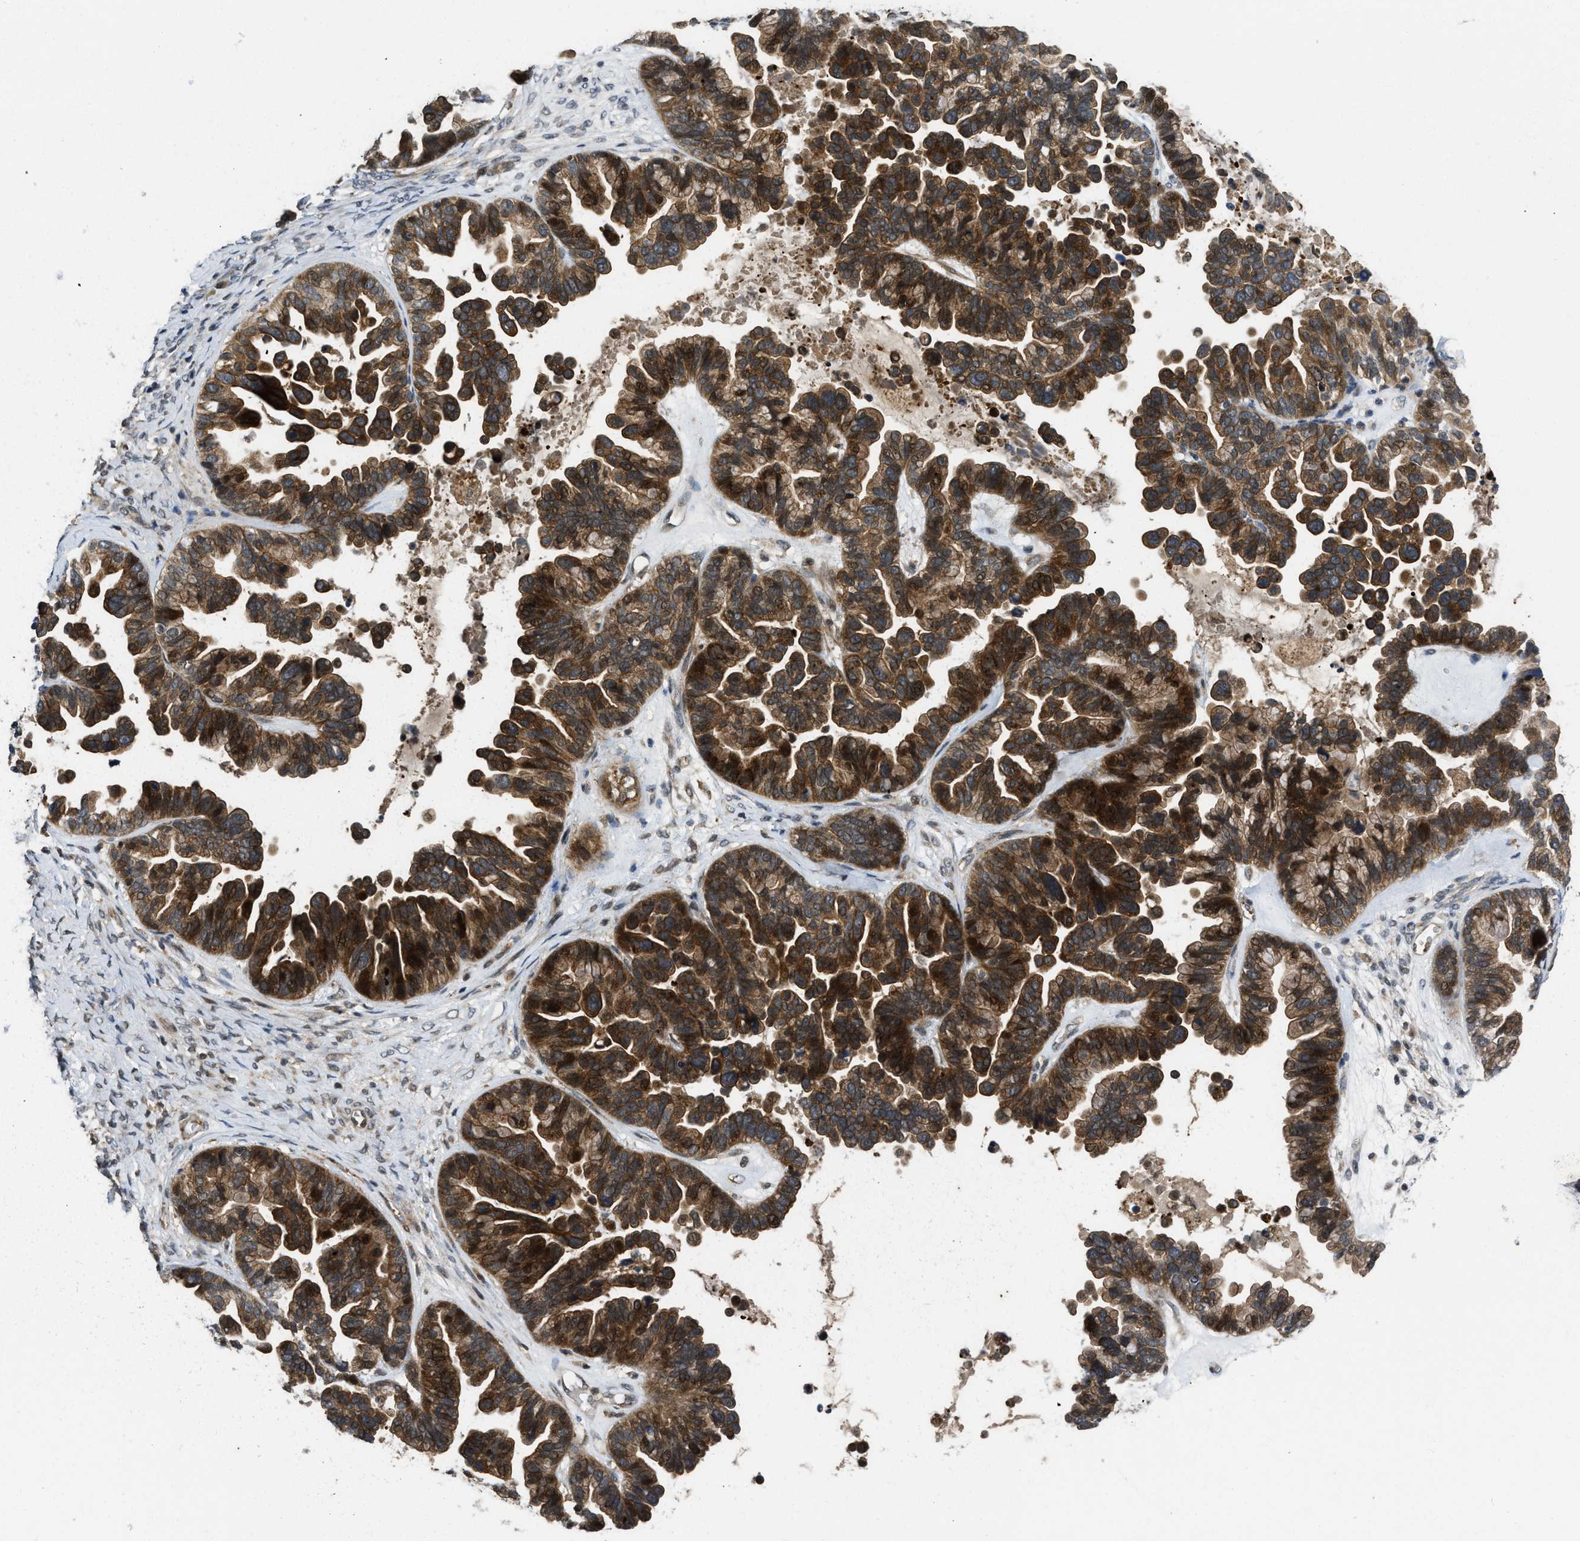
{"staining": {"intensity": "strong", "quantity": ">75%", "location": "cytoplasmic/membranous"}, "tissue": "ovarian cancer", "cell_type": "Tumor cells", "image_type": "cancer", "snomed": [{"axis": "morphology", "description": "Cystadenocarcinoma, serous, NOS"}, {"axis": "topography", "description": "Ovary"}], "caption": "Protein expression analysis of serous cystadenocarcinoma (ovarian) demonstrates strong cytoplasmic/membranous staining in about >75% of tumor cells.", "gene": "DNAJC28", "patient": {"sex": "female", "age": 56}}